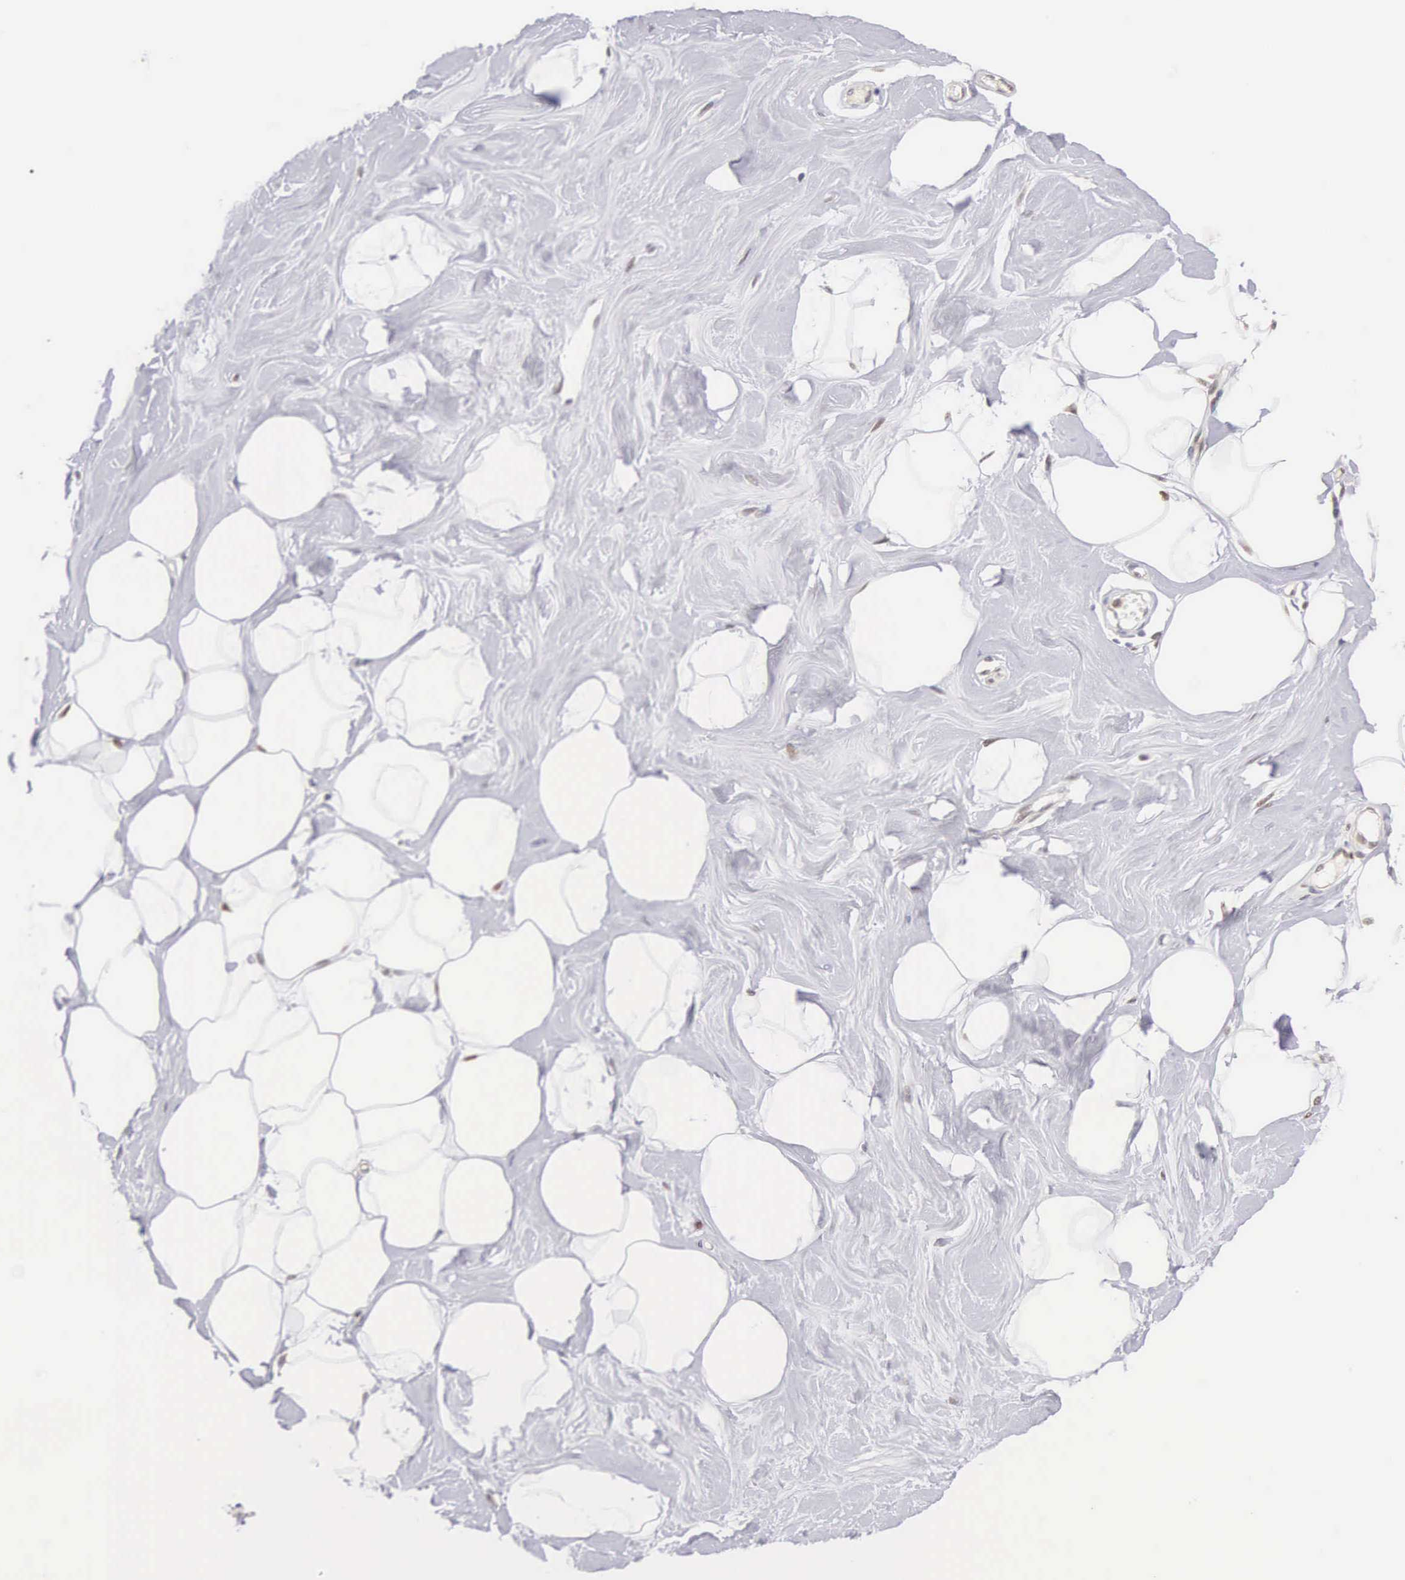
{"staining": {"intensity": "moderate", "quantity": "<25%", "location": "nuclear"}, "tissue": "adipose tissue", "cell_type": "Adipocytes", "image_type": "normal", "snomed": [{"axis": "morphology", "description": "Normal tissue, NOS"}, {"axis": "topography", "description": "Breast"}], "caption": "Protein staining of benign adipose tissue exhibits moderate nuclear staining in approximately <25% of adipocytes.", "gene": "HMGXB4", "patient": {"sex": "female", "age": 44}}